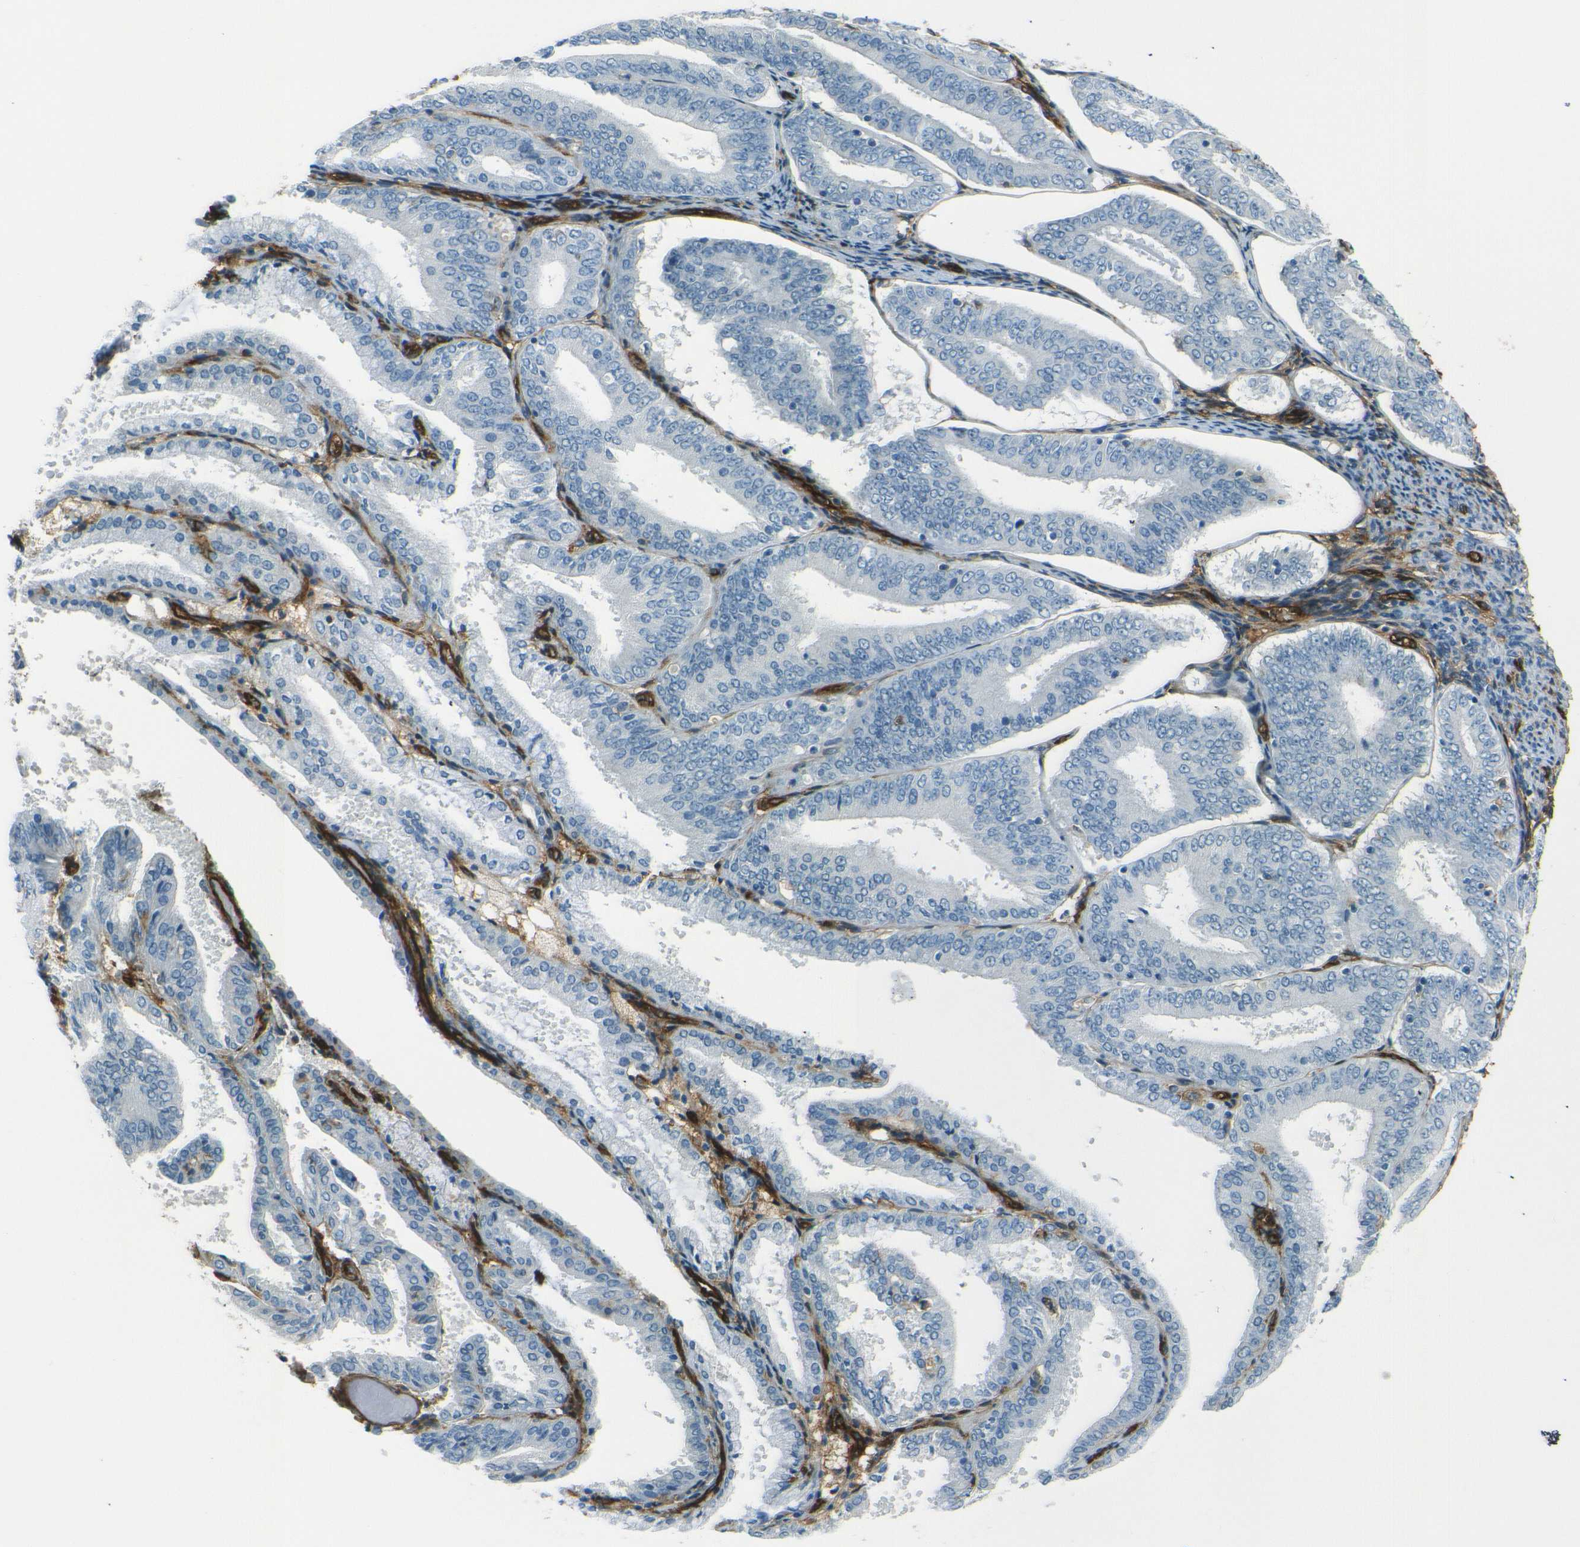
{"staining": {"intensity": "negative", "quantity": "none", "location": "none"}, "tissue": "endometrial cancer", "cell_type": "Tumor cells", "image_type": "cancer", "snomed": [{"axis": "morphology", "description": "Adenocarcinoma, NOS"}, {"axis": "topography", "description": "Endometrium"}], "caption": "Immunohistochemical staining of human endometrial cancer exhibits no significant positivity in tumor cells.", "gene": "ENTPD1", "patient": {"sex": "female", "age": 63}}